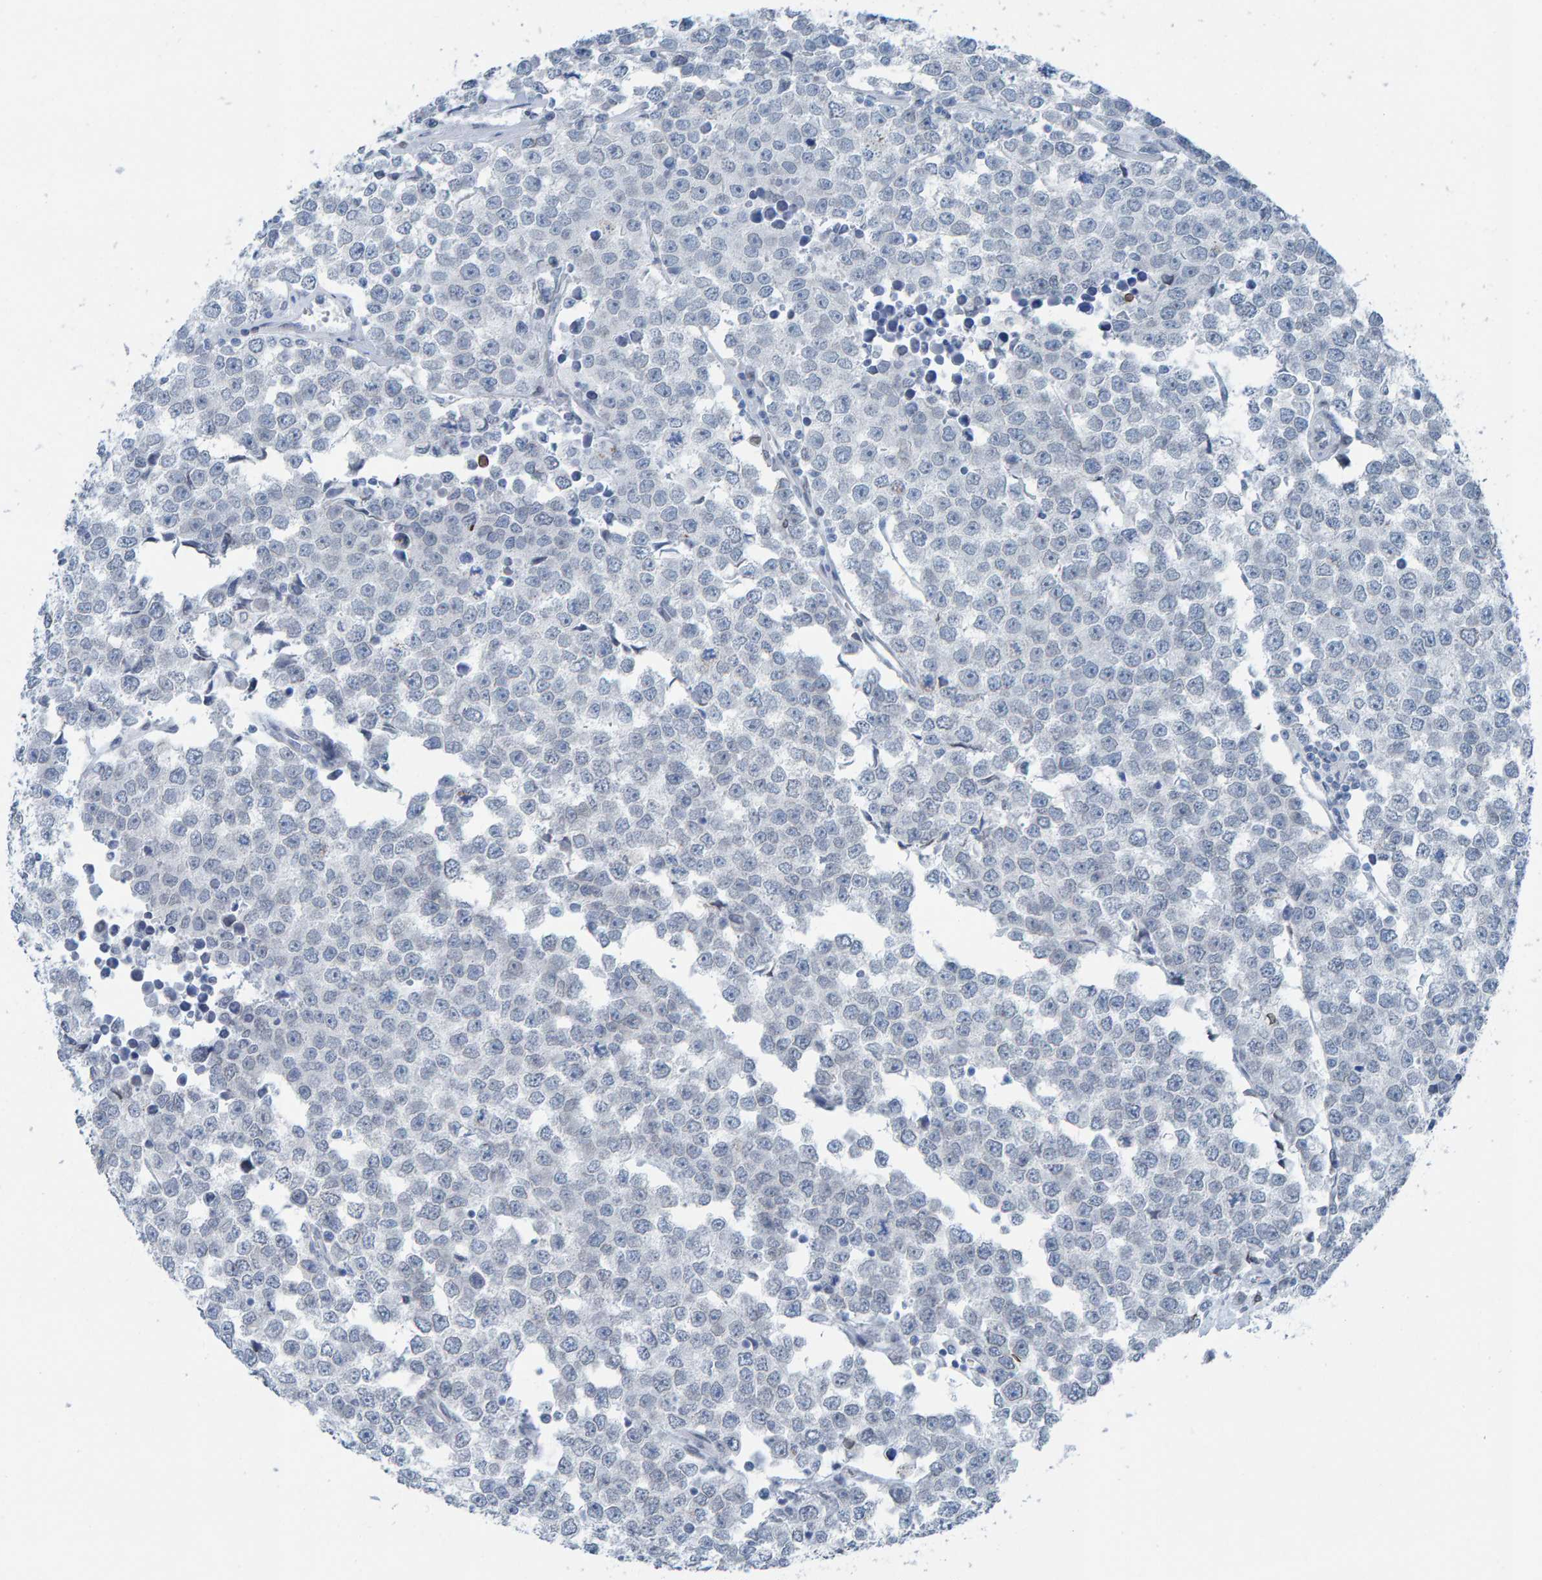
{"staining": {"intensity": "negative", "quantity": "none", "location": "none"}, "tissue": "testis cancer", "cell_type": "Tumor cells", "image_type": "cancer", "snomed": [{"axis": "morphology", "description": "Seminoma, NOS"}, {"axis": "morphology", "description": "Carcinoma, Embryonal, NOS"}, {"axis": "topography", "description": "Testis"}], "caption": "Testis cancer was stained to show a protein in brown. There is no significant positivity in tumor cells.", "gene": "LMNB2", "patient": {"sex": "male", "age": 52}}